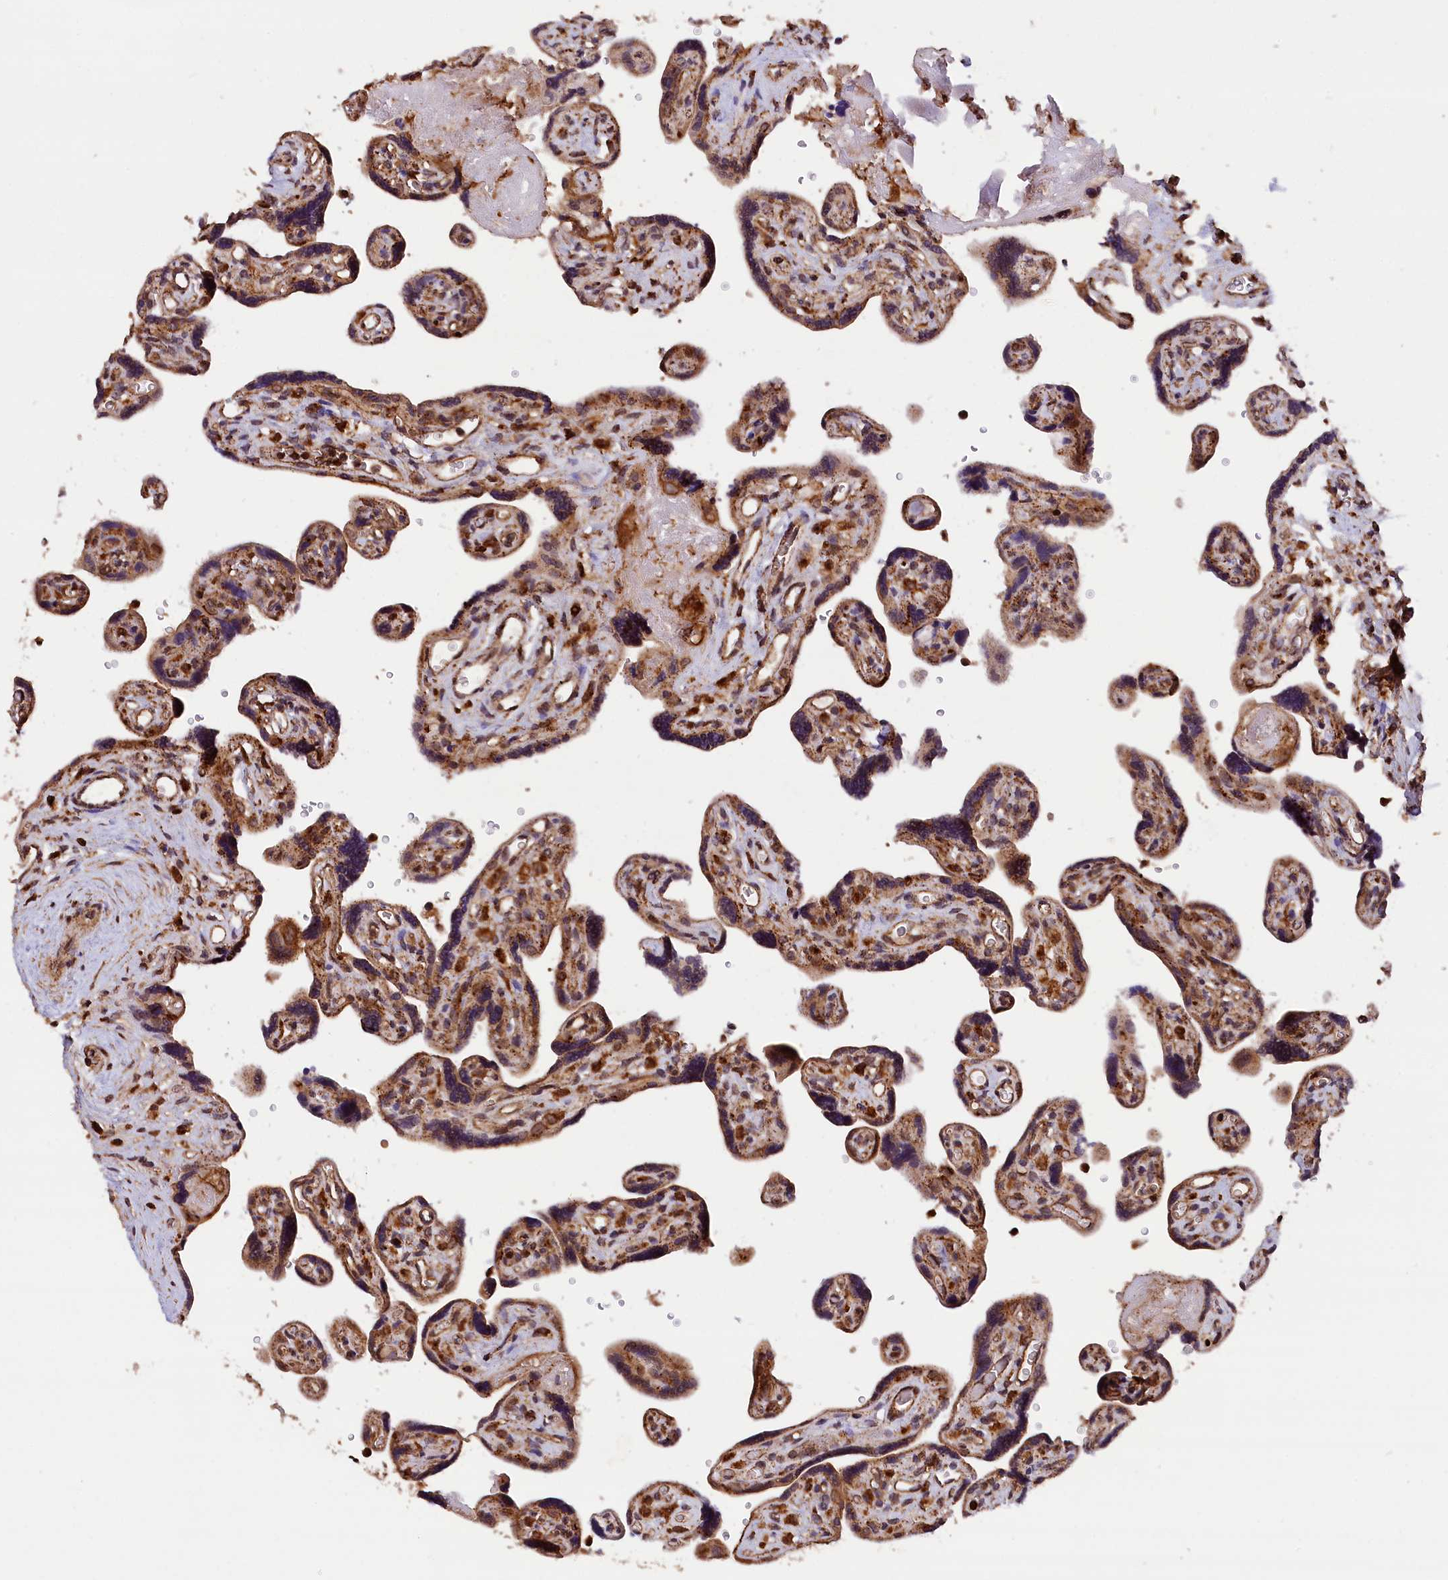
{"staining": {"intensity": "strong", "quantity": "25%-75%", "location": "cytoplasmic/membranous,nuclear"}, "tissue": "placenta", "cell_type": "Trophoblastic cells", "image_type": "normal", "snomed": [{"axis": "morphology", "description": "Normal tissue, NOS"}, {"axis": "topography", "description": "Placenta"}], "caption": "A high-resolution photomicrograph shows immunohistochemistry staining of normal placenta, which demonstrates strong cytoplasmic/membranous,nuclear expression in about 25%-75% of trophoblastic cells.", "gene": "IST1", "patient": {"sex": "female", "age": 39}}